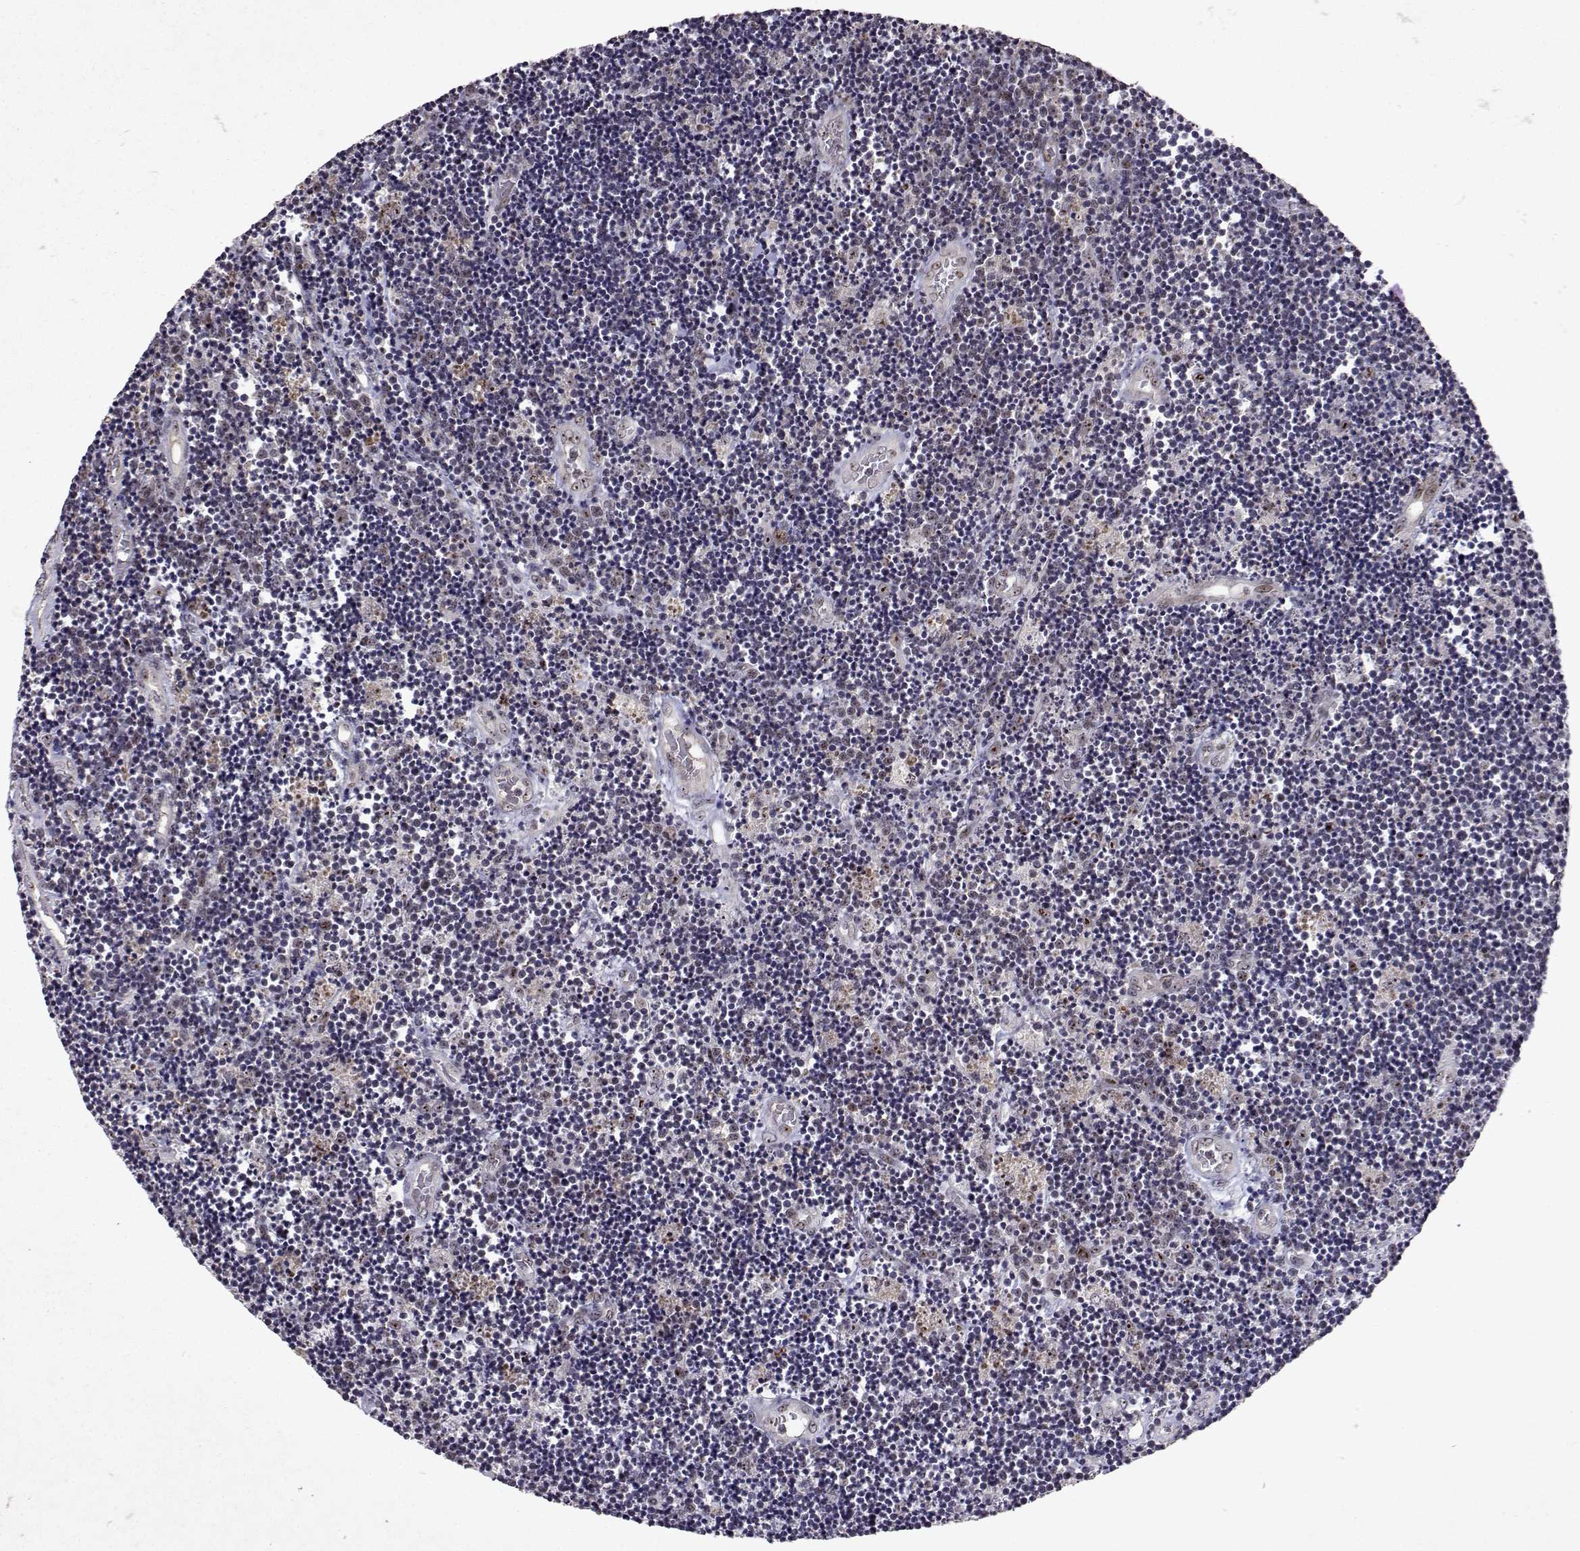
{"staining": {"intensity": "negative", "quantity": "none", "location": "none"}, "tissue": "lymphoma", "cell_type": "Tumor cells", "image_type": "cancer", "snomed": [{"axis": "morphology", "description": "Malignant lymphoma, non-Hodgkin's type, Low grade"}, {"axis": "topography", "description": "Brain"}], "caption": "DAB immunohistochemical staining of low-grade malignant lymphoma, non-Hodgkin's type exhibits no significant staining in tumor cells.", "gene": "DDX56", "patient": {"sex": "female", "age": 66}}